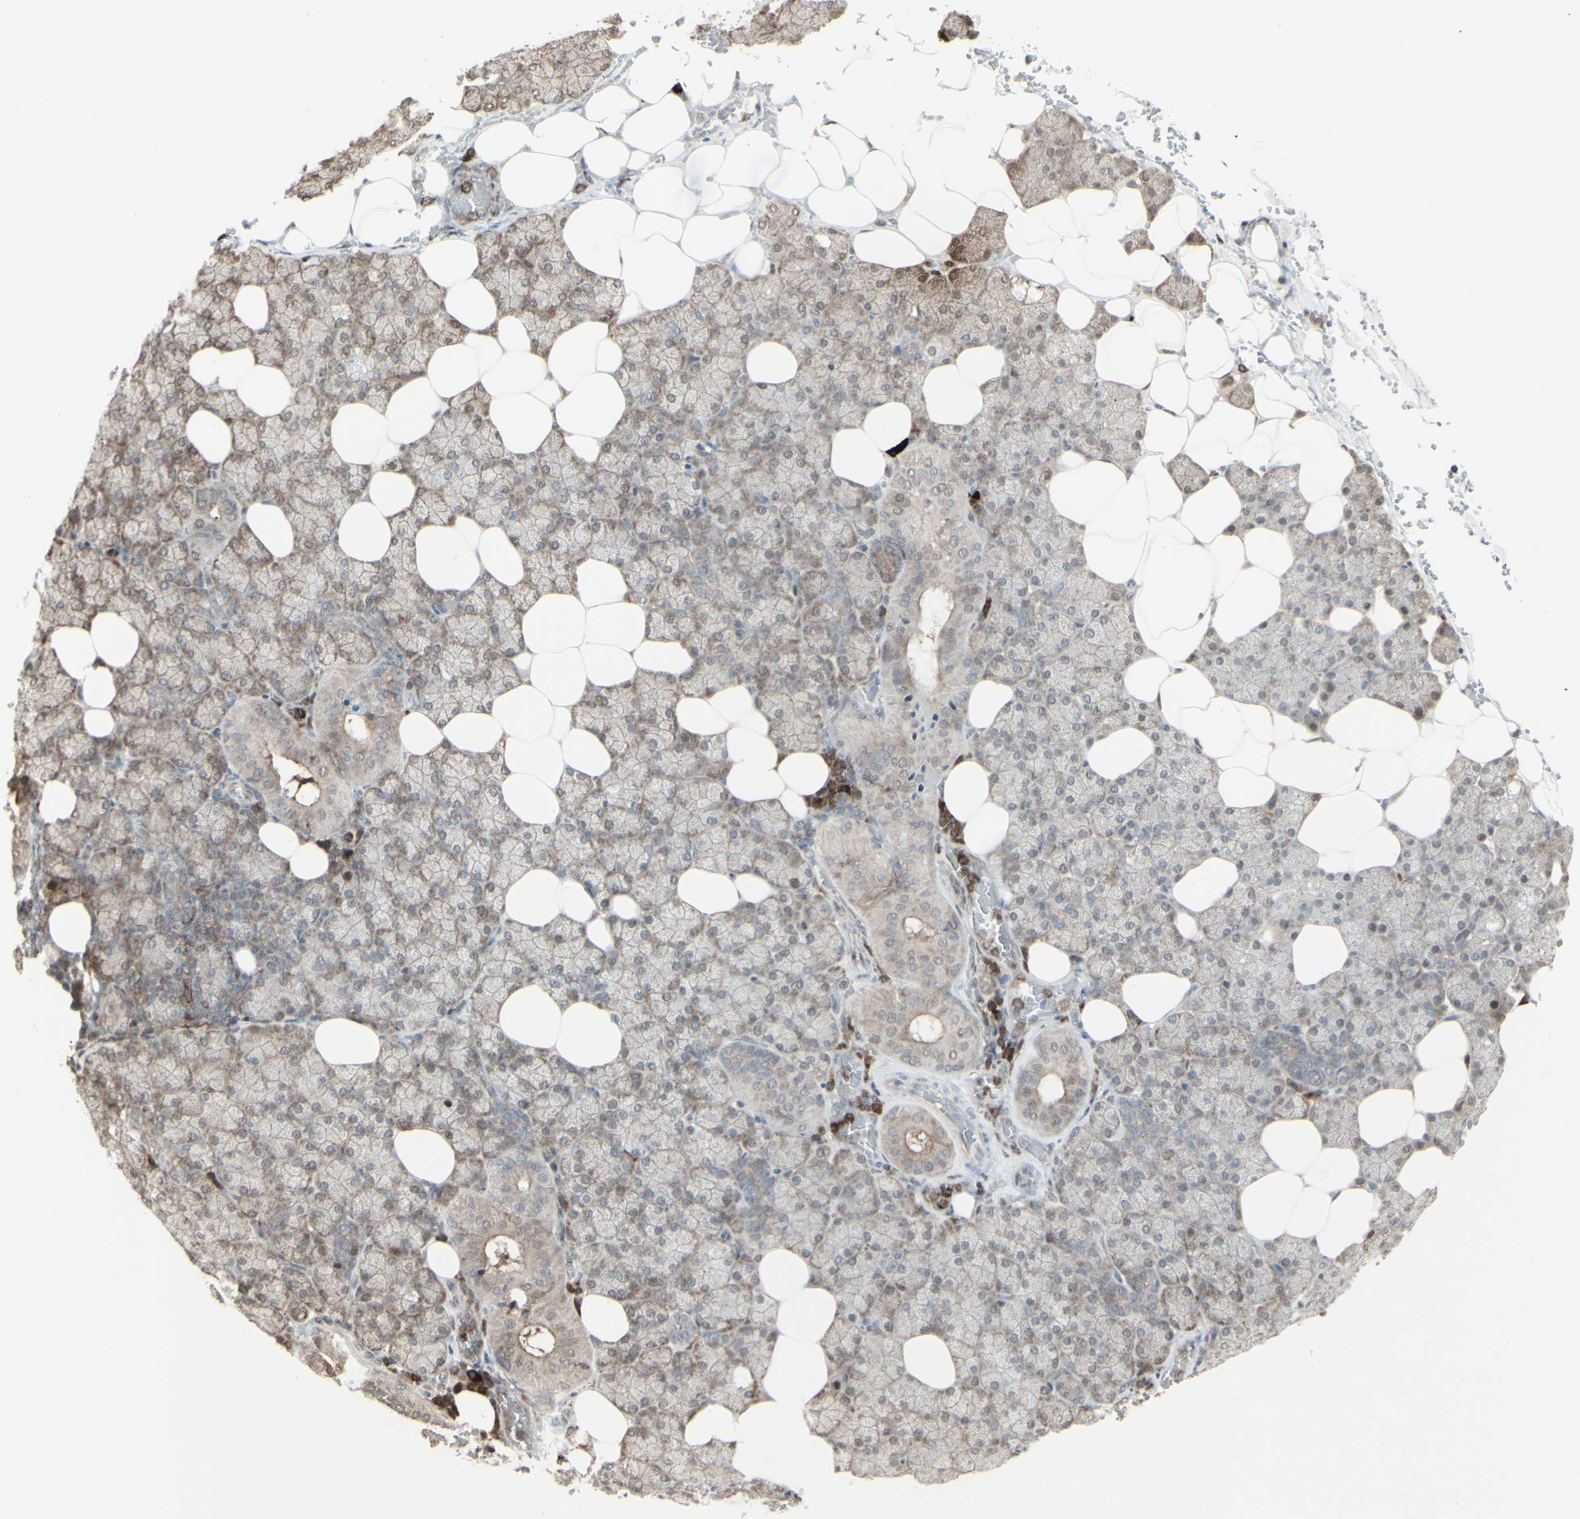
{"staining": {"intensity": "strong", "quantity": "<25%", "location": "nuclear"}, "tissue": "salivary gland", "cell_type": "Glandular cells", "image_type": "normal", "snomed": [{"axis": "morphology", "description": "Normal tissue, NOS"}, {"axis": "topography", "description": "Lymph node"}, {"axis": "topography", "description": "Salivary gland"}], "caption": "Immunohistochemical staining of normal salivary gland shows medium levels of strong nuclear staining in approximately <25% of glandular cells. Ihc stains the protein of interest in brown and the nuclei are stained blue.", "gene": "CD33", "patient": {"sex": "male", "age": 8}}